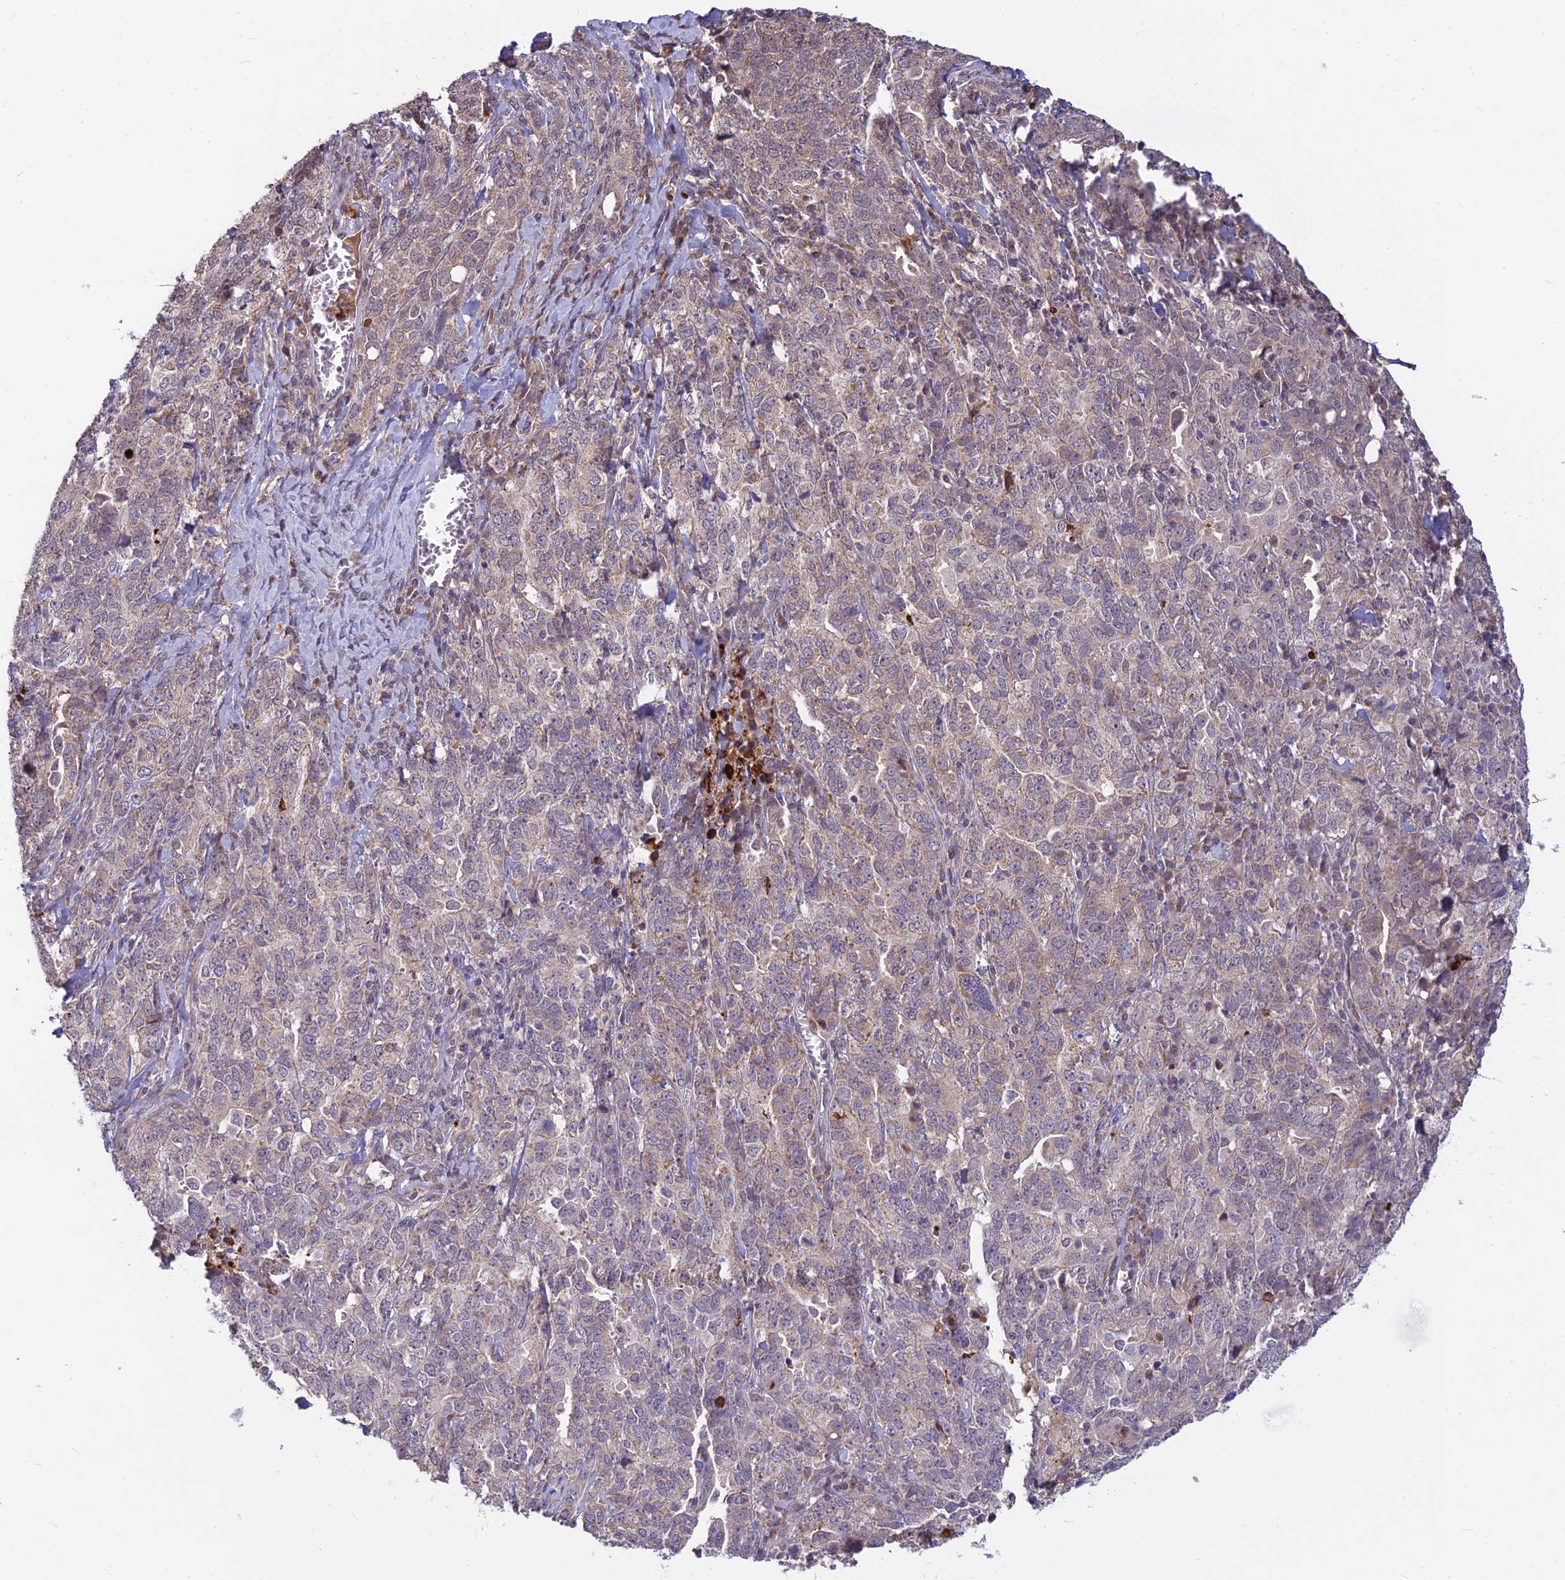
{"staining": {"intensity": "weak", "quantity": "<25%", "location": "cytoplasmic/membranous"}, "tissue": "ovarian cancer", "cell_type": "Tumor cells", "image_type": "cancer", "snomed": [{"axis": "morphology", "description": "Carcinoma, endometroid"}, {"axis": "topography", "description": "Ovary"}], "caption": "An immunohistochemistry (IHC) image of ovarian endometroid carcinoma is shown. There is no staining in tumor cells of ovarian endometroid carcinoma.", "gene": "ASPDH", "patient": {"sex": "female", "age": 62}}